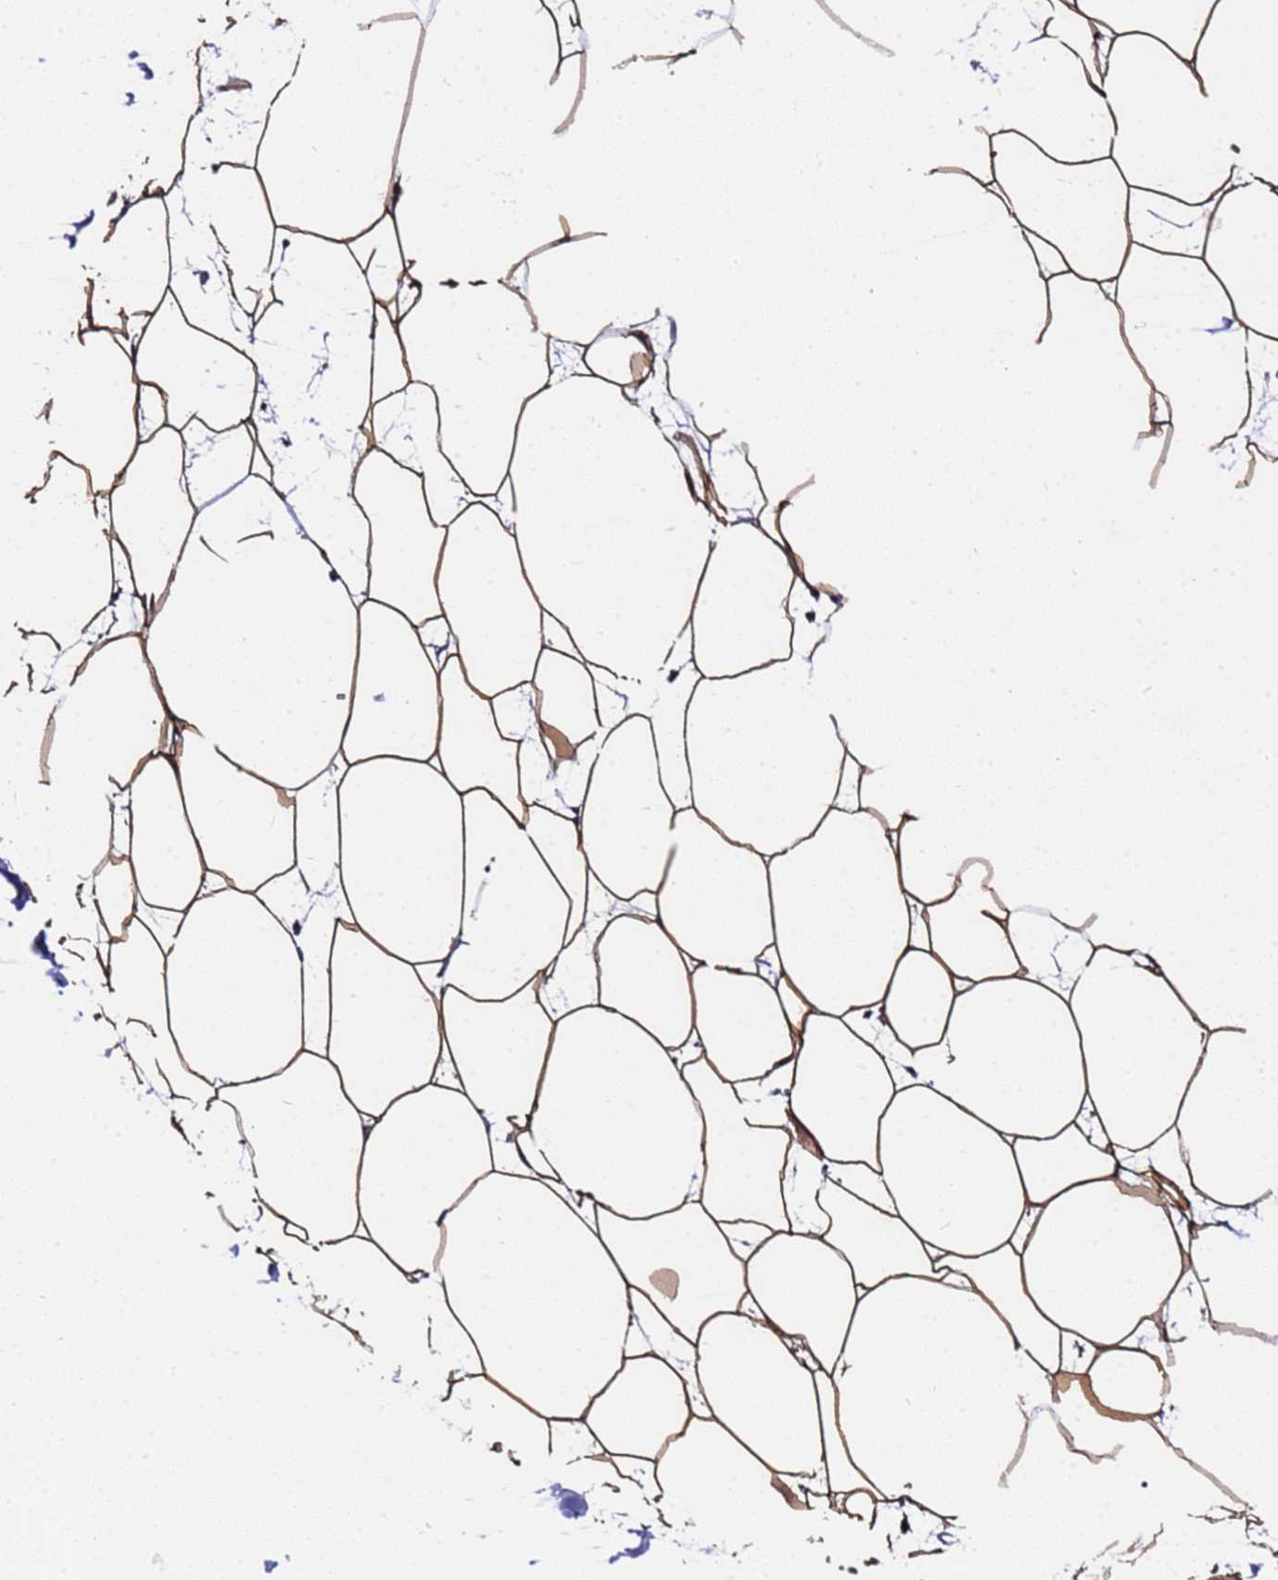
{"staining": {"intensity": "moderate", "quantity": ">75%", "location": "cytoplasmic/membranous"}, "tissue": "adipose tissue", "cell_type": "Adipocytes", "image_type": "normal", "snomed": [{"axis": "morphology", "description": "Normal tissue, NOS"}, {"axis": "topography", "description": "Adipose tissue"}], "caption": "Unremarkable adipose tissue exhibits moderate cytoplasmic/membranous expression in about >75% of adipocytes.", "gene": "MRPS12", "patient": {"sex": "female", "age": 37}}